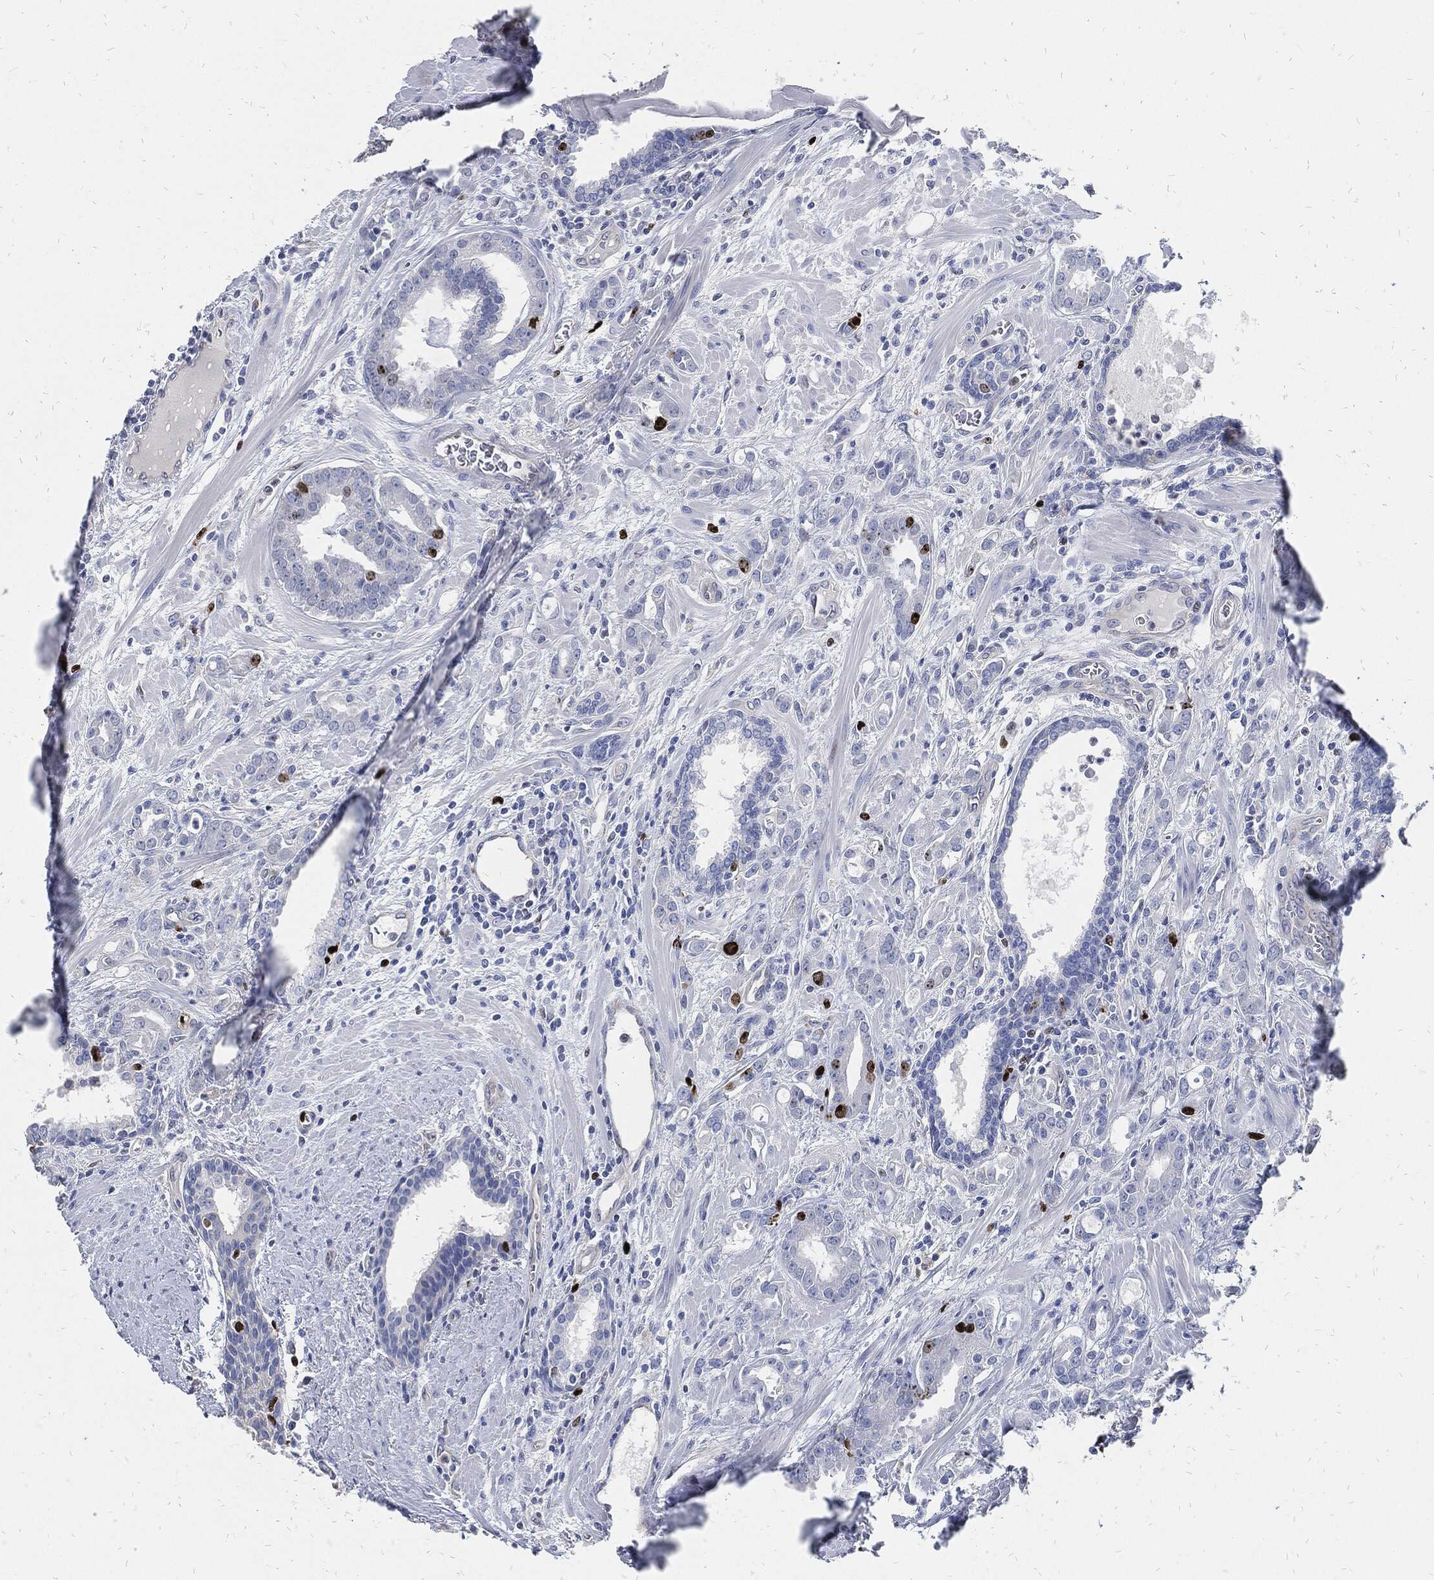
{"staining": {"intensity": "strong", "quantity": "<25%", "location": "nuclear"}, "tissue": "prostate cancer", "cell_type": "Tumor cells", "image_type": "cancer", "snomed": [{"axis": "morphology", "description": "Adenocarcinoma, NOS"}, {"axis": "topography", "description": "Prostate"}], "caption": "The immunohistochemical stain labels strong nuclear positivity in tumor cells of prostate adenocarcinoma tissue.", "gene": "MKI67", "patient": {"sex": "male", "age": 57}}